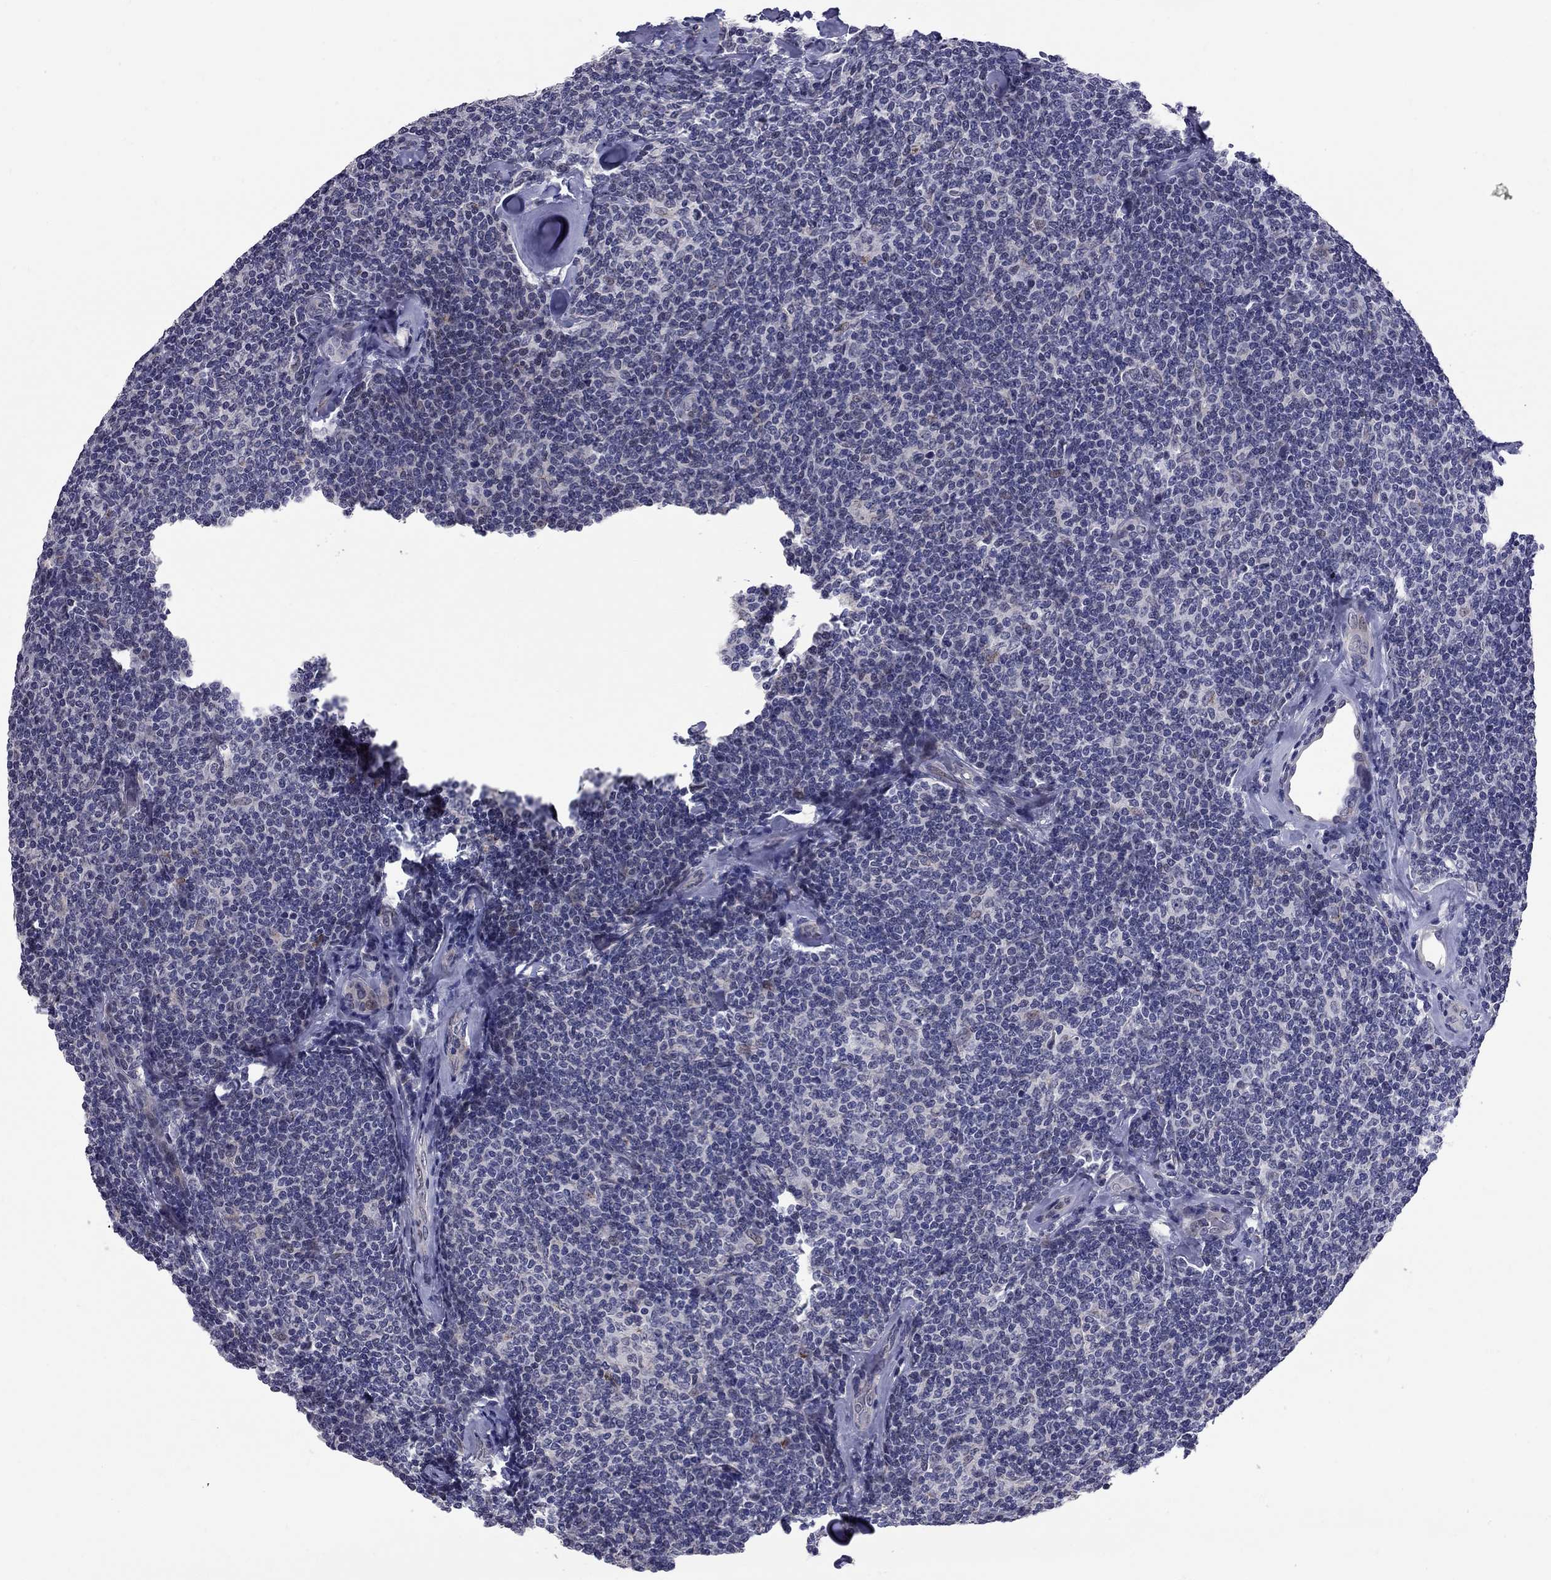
{"staining": {"intensity": "negative", "quantity": "none", "location": "none"}, "tissue": "lymphoma", "cell_type": "Tumor cells", "image_type": "cancer", "snomed": [{"axis": "morphology", "description": "Malignant lymphoma, non-Hodgkin's type, Low grade"}, {"axis": "topography", "description": "Lymph node"}], "caption": "A micrograph of malignant lymphoma, non-Hodgkin's type (low-grade) stained for a protein demonstrates no brown staining in tumor cells.", "gene": "HTR4", "patient": {"sex": "female", "age": 56}}